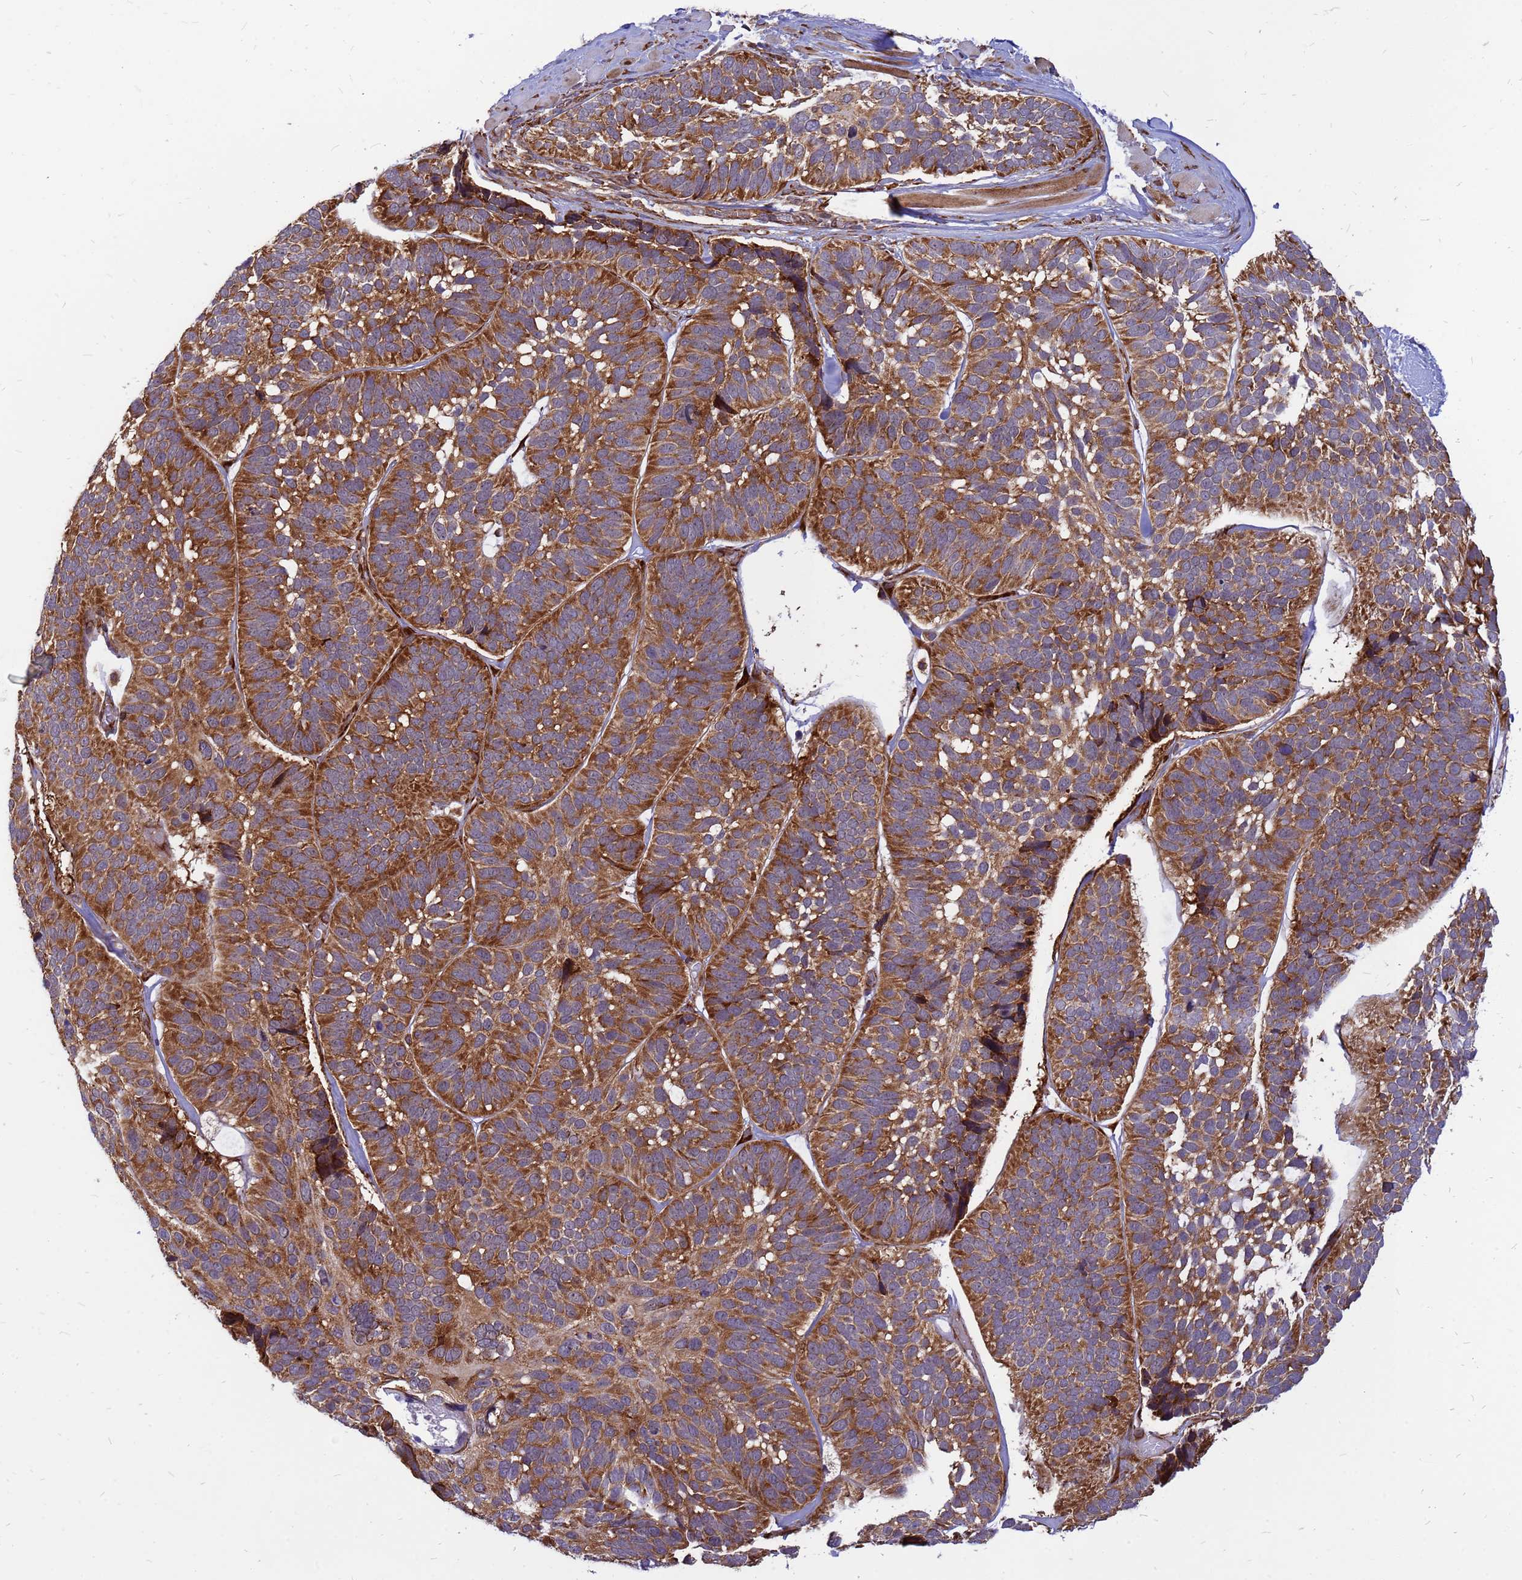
{"staining": {"intensity": "strong", "quantity": ">75%", "location": "cytoplasmic/membranous"}, "tissue": "skin cancer", "cell_type": "Tumor cells", "image_type": "cancer", "snomed": [{"axis": "morphology", "description": "Basal cell carcinoma"}, {"axis": "topography", "description": "Skin"}], "caption": "About >75% of tumor cells in human basal cell carcinoma (skin) exhibit strong cytoplasmic/membranous protein staining as visualized by brown immunohistochemical staining.", "gene": "RPL8", "patient": {"sex": "male", "age": 62}}